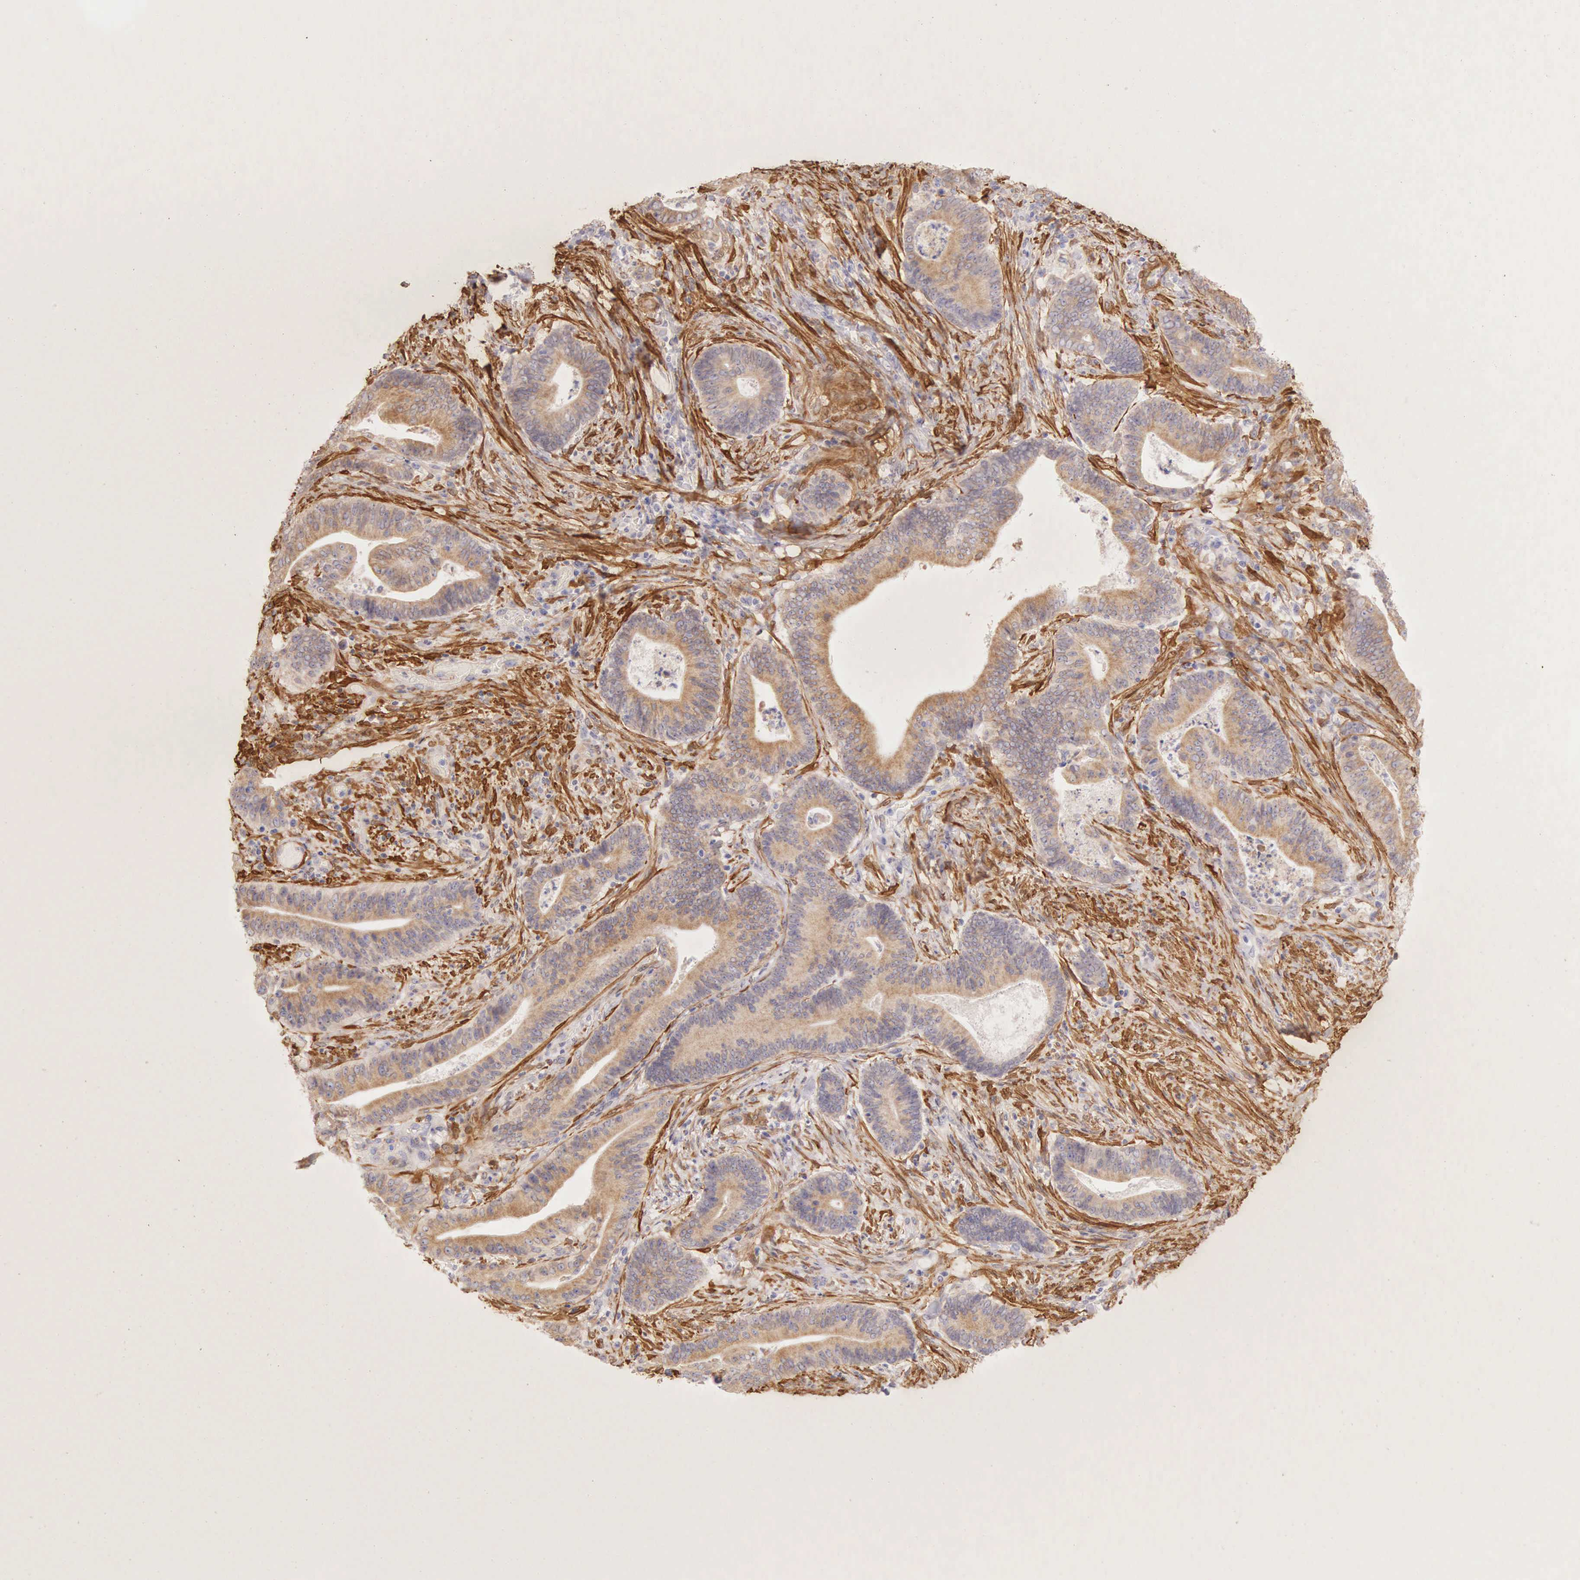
{"staining": {"intensity": "weak", "quantity": "25%-75%", "location": "cytoplasmic/membranous"}, "tissue": "stomach cancer", "cell_type": "Tumor cells", "image_type": "cancer", "snomed": [{"axis": "morphology", "description": "Adenocarcinoma, NOS"}, {"axis": "topography", "description": "Stomach, lower"}], "caption": "The histopathology image demonstrates staining of stomach cancer, revealing weak cytoplasmic/membranous protein expression (brown color) within tumor cells. The staining is performed using DAB brown chromogen to label protein expression. The nuclei are counter-stained blue using hematoxylin.", "gene": "CNN1", "patient": {"sex": "female", "age": 86}}